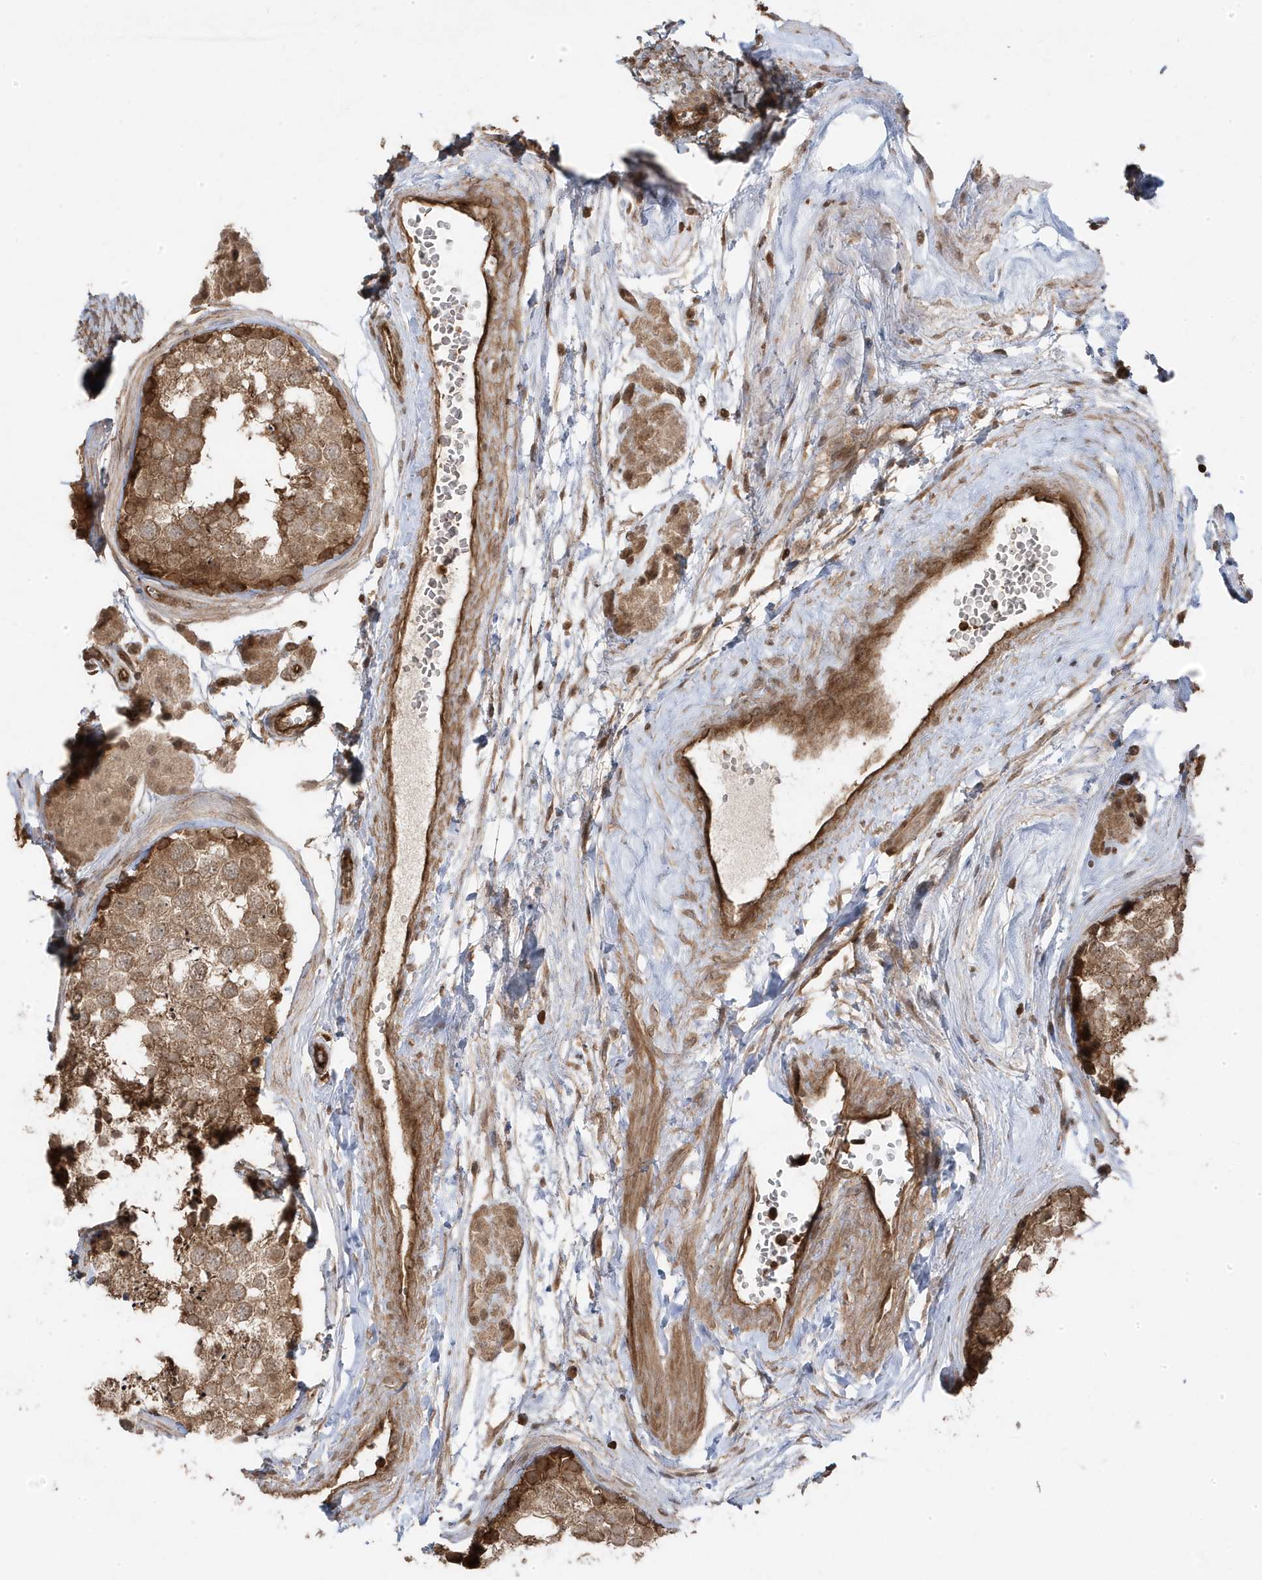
{"staining": {"intensity": "moderate", "quantity": ">75%", "location": "cytoplasmic/membranous"}, "tissue": "testis", "cell_type": "Cells in seminiferous ducts", "image_type": "normal", "snomed": [{"axis": "morphology", "description": "Normal tissue, NOS"}, {"axis": "topography", "description": "Testis"}], "caption": "Cells in seminiferous ducts exhibit moderate cytoplasmic/membranous expression in about >75% of cells in normal testis.", "gene": "ASAP1", "patient": {"sex": "male", "age": 56}}